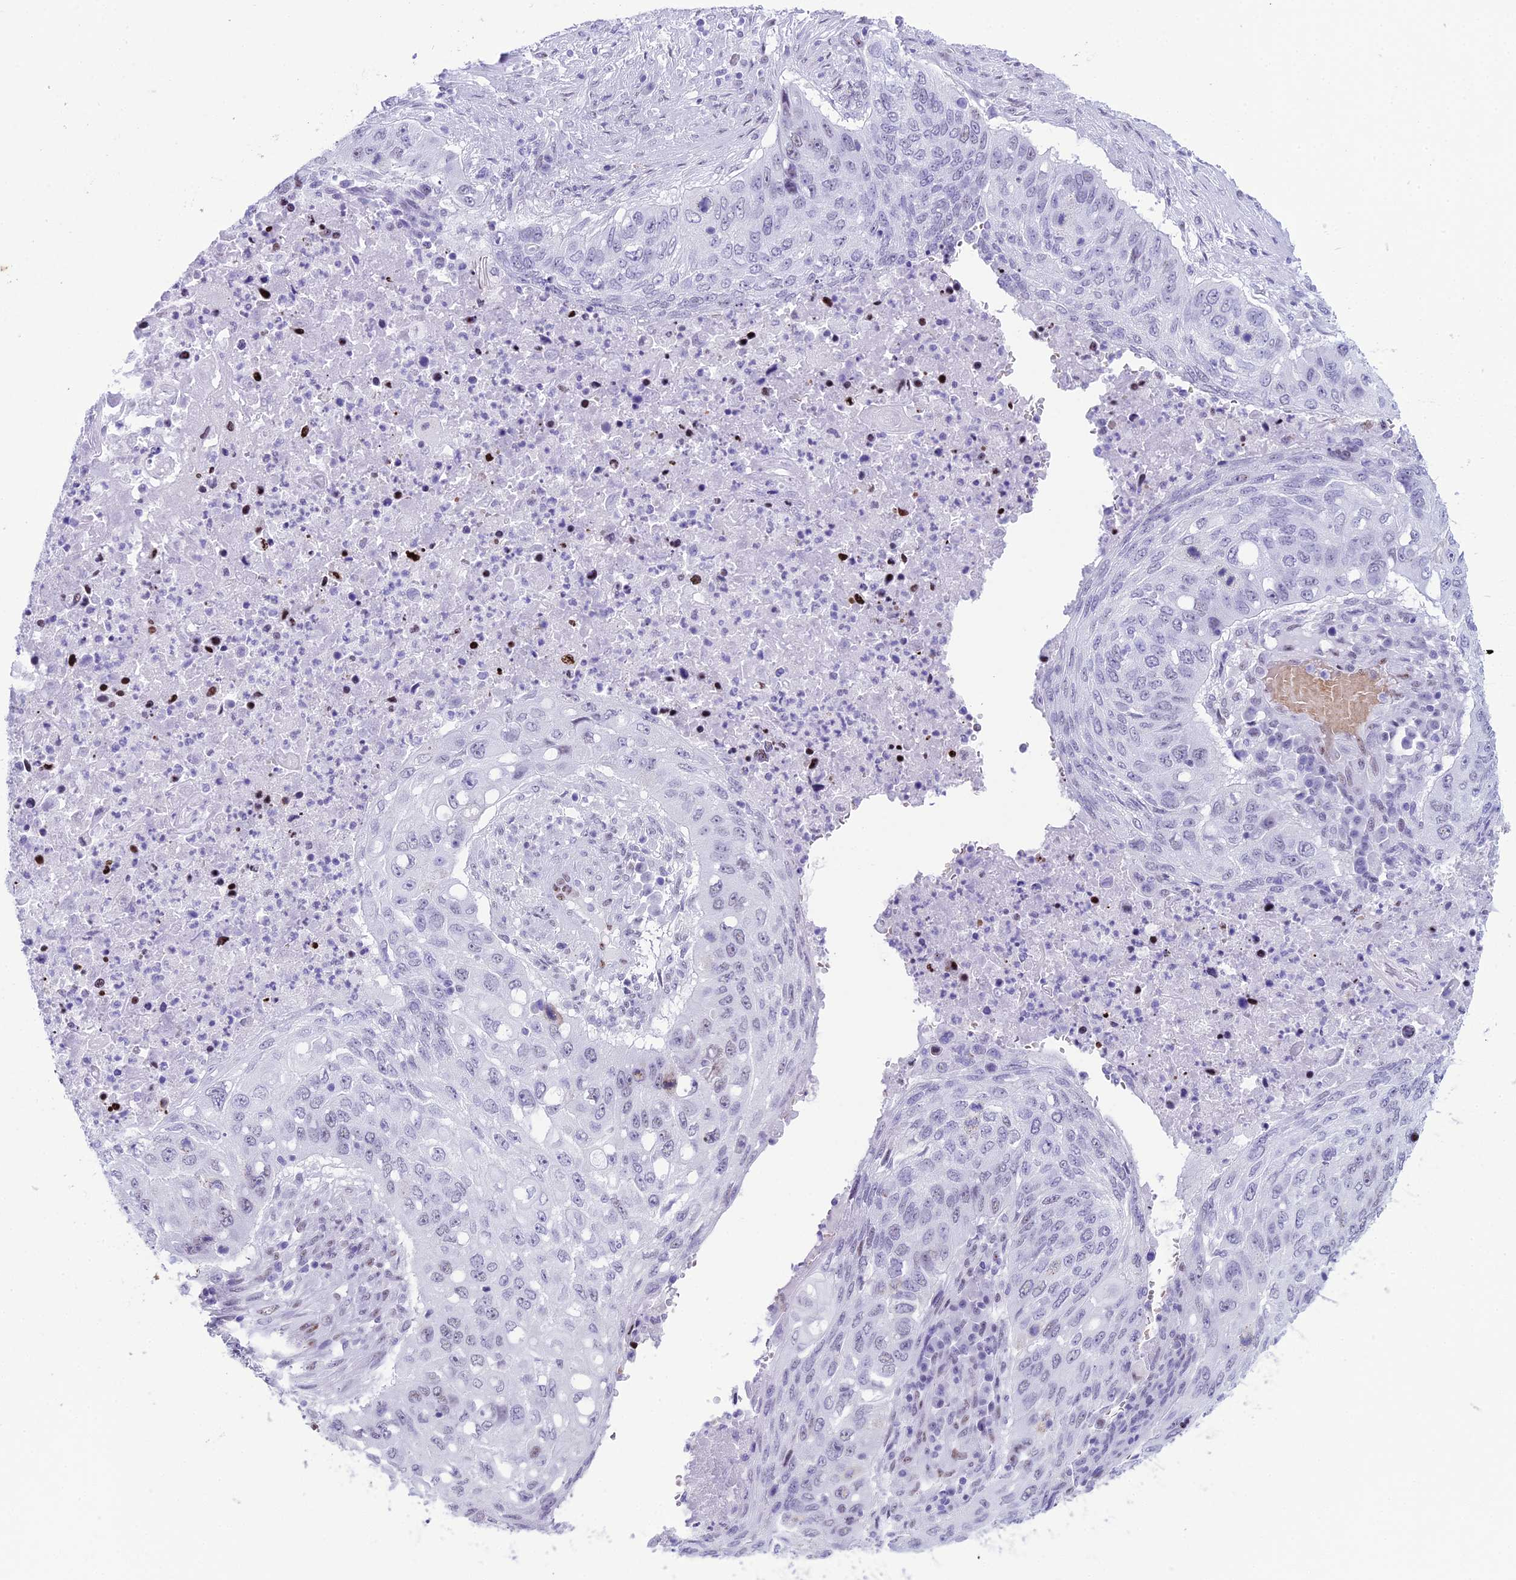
{"staining": {"intensity": "negative", "quantity": "none", "location": "none"}, "tissue": "lung cancer", "cell_type": "Tumor cells", "image_type": "cancer", "snomed": [{"axis": "morphology", "description": "Squamous cell carcinoma, NOS"}, {"axis": "topography", "description": "Lung"}], "caption": "This is a histopathology image of IHC staining of lung cancer, which shows no staining in tumor cells. The staining is performed using DAB brown chromogen with nuclei counter-stained in using hematoxylin.", "gene": "RNPS1", "patient": {"sex": "female", "age": 63}}